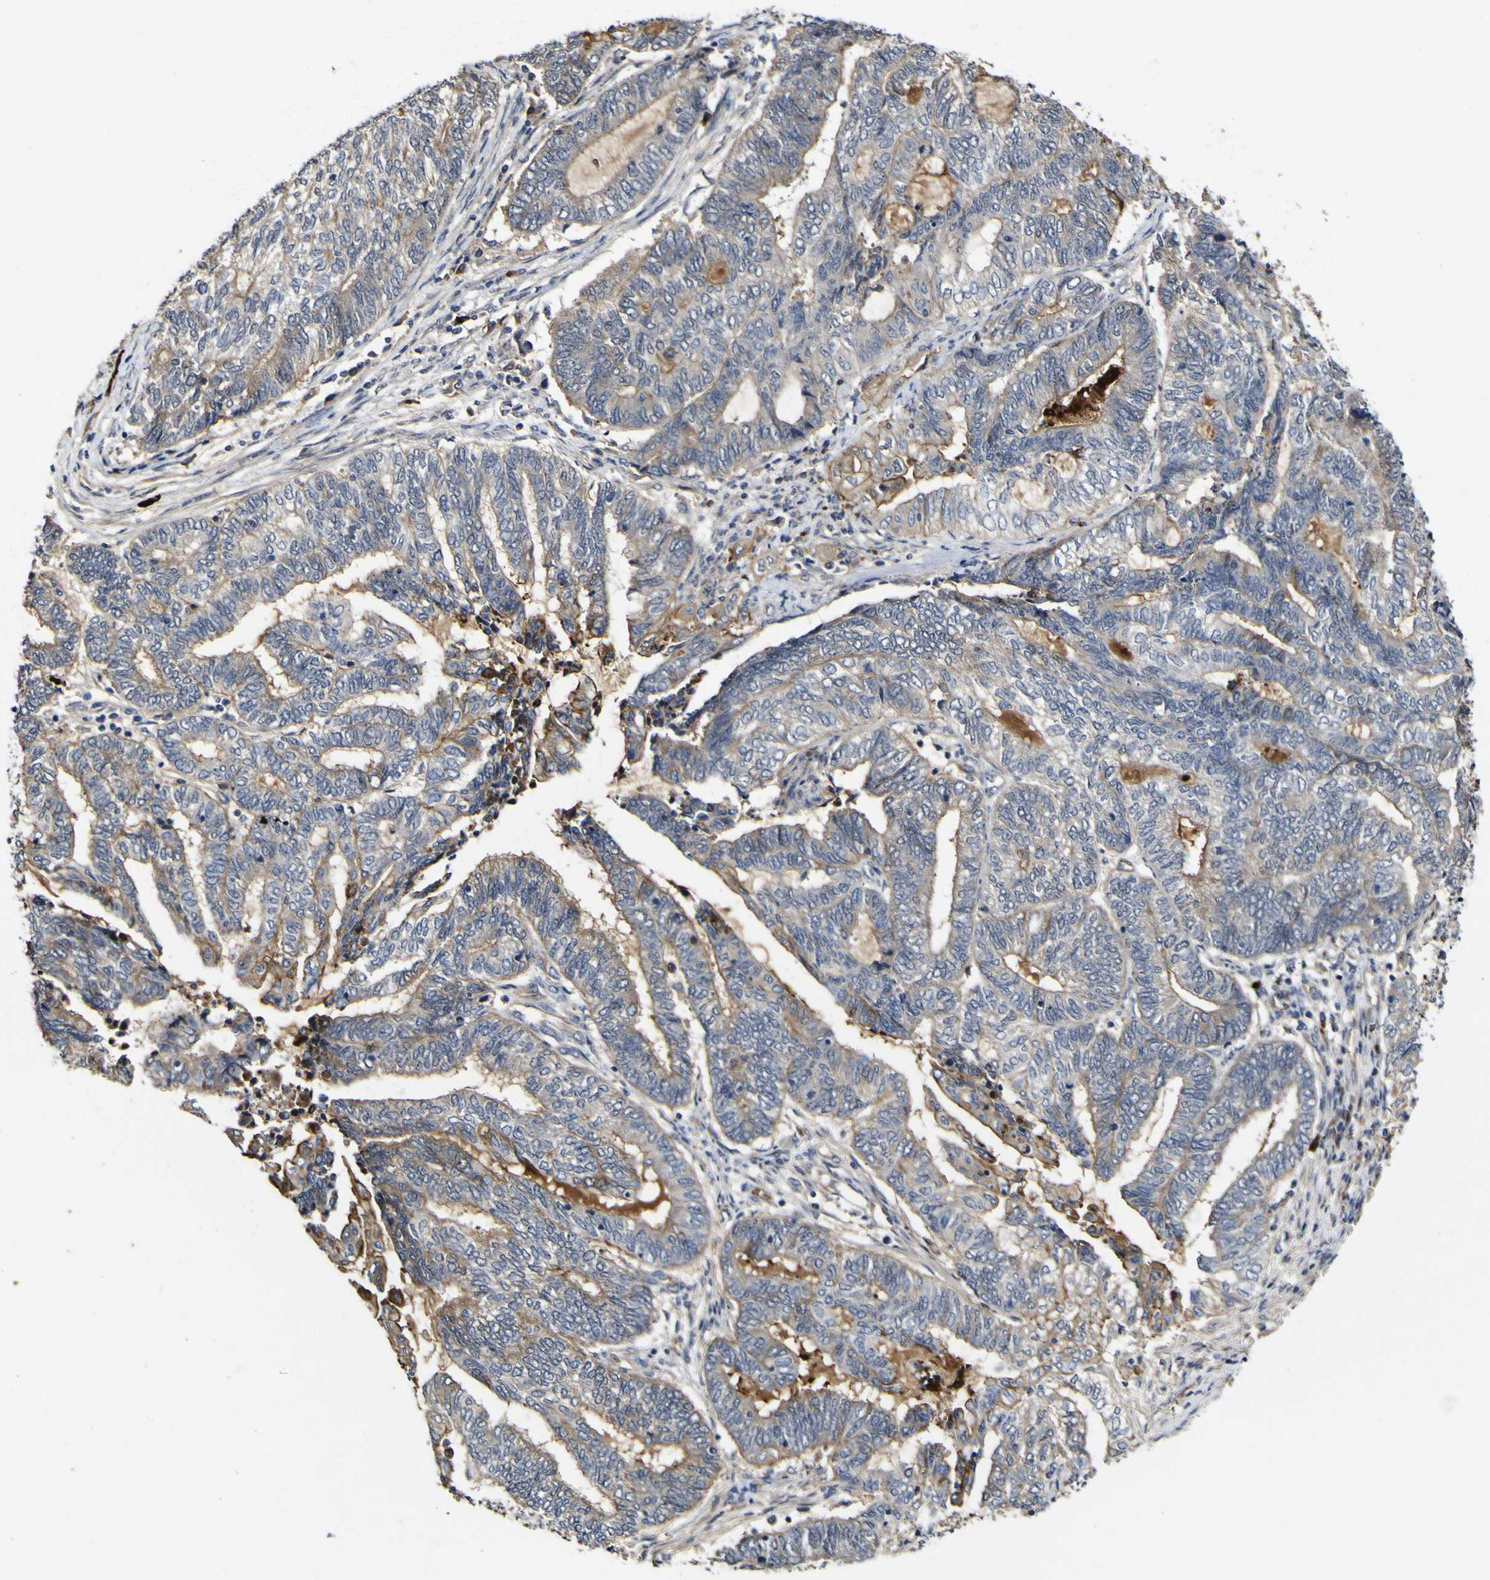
{"staining": {"intensity": "weak", "quantity": ">75%", "location": "cytoplasmic/membranous"}, "tissue": "endometrial cancer", "cell_type": "Tumor cells", "image_type": "cancer", "snomed": [{"axis": "morphology", "description": "Adenocarcinoma, NOS"}, {"axis": "topography", "description": "Uterus"}, {"axis": "topography", "description": "Endometrium"}], "caption": "A high-resolution image shows IHC staining of endometrial adenocarcinoma, which shows weak cytoplasmic/membranous positivity in approximately >75% of tumor cells. Nuclei are stained in blue.", "gene": "CCL2", "patient": {"sex": "female", "age": 70}}